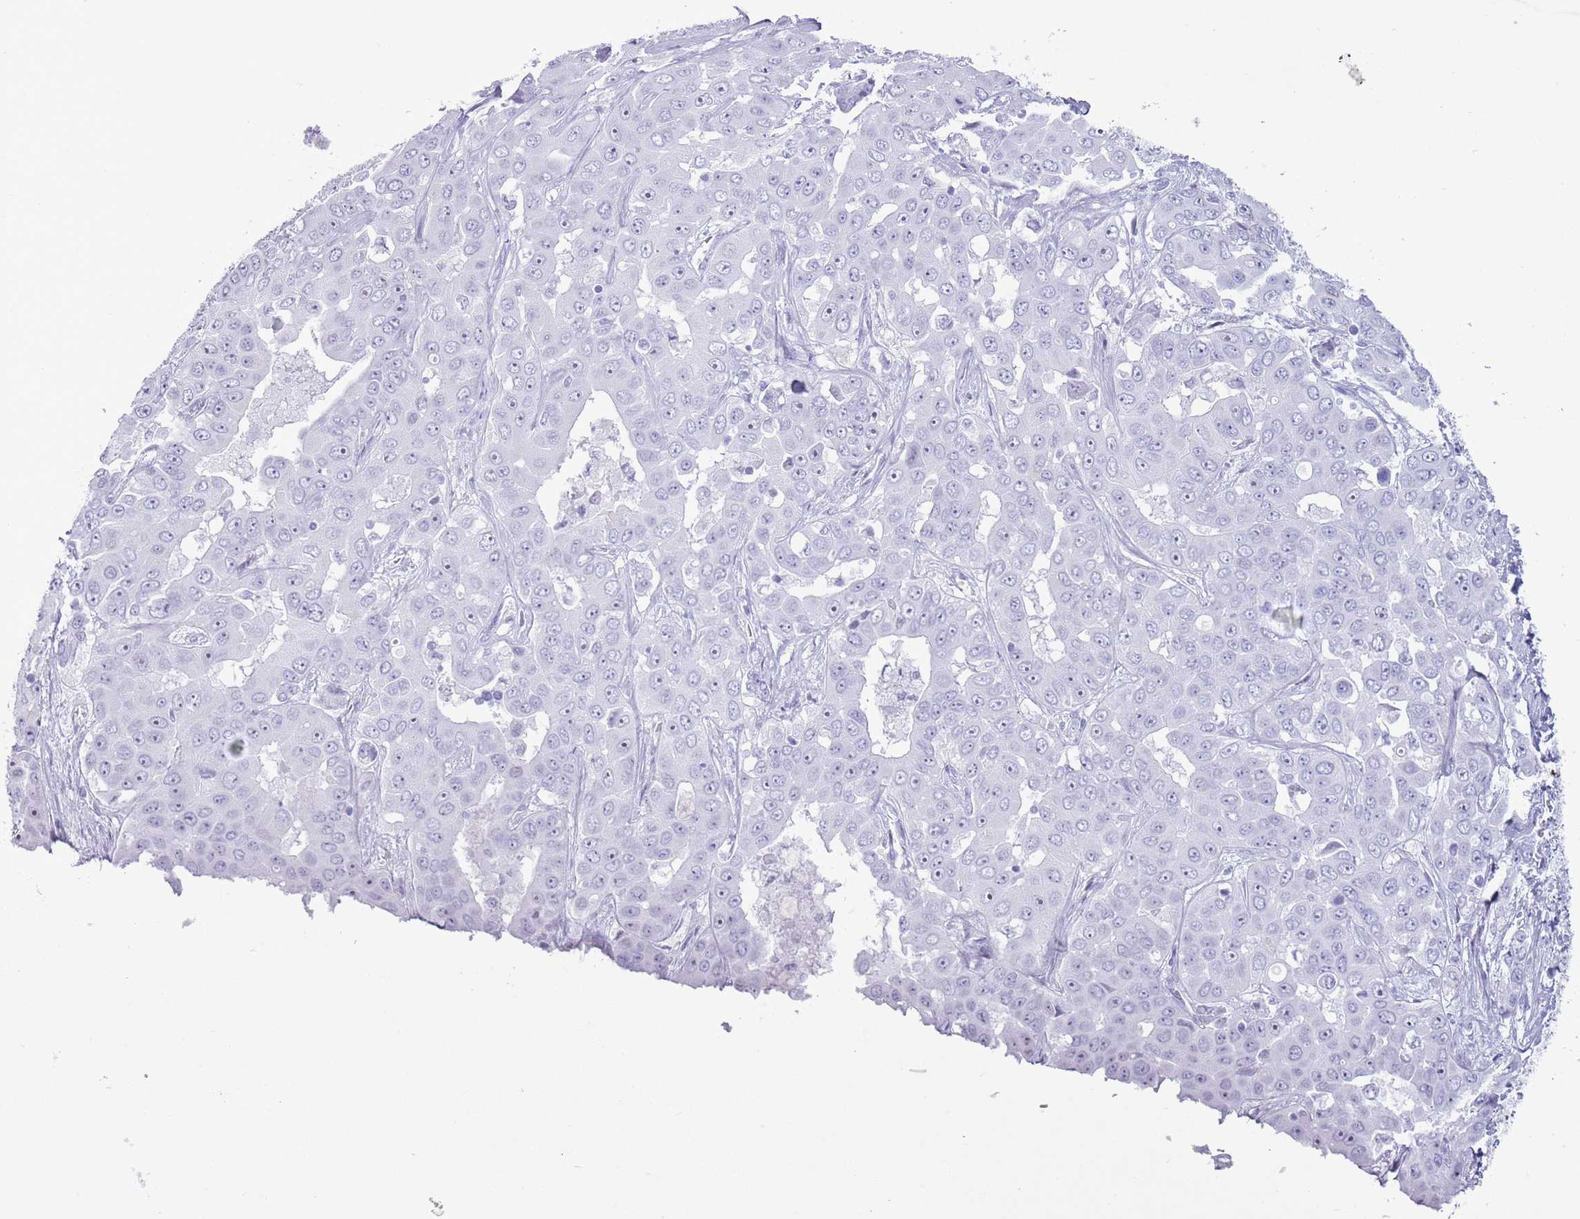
{"staining": {"intensity": "negative", "quantity": "none", "location": "none"}, "tissue": "liver cancer", "cell_type": "Tumor cells", "image_type": "cancer", "snomed": [{"axis": "morphology", "description": "Cholangiocarcinoma"}, {"axis": "topography", "description": "Liver"}], "caption": "Immunohistochemistry (IHC) histopathology image of neoplastic tissue: human liver cancer stained with DAB (3,3'-diaminobenzidine) exhibits no significant protein positivity in tumor cells.", "gene": "ASIP", "patient": {"sex": "female", "age": 52}}